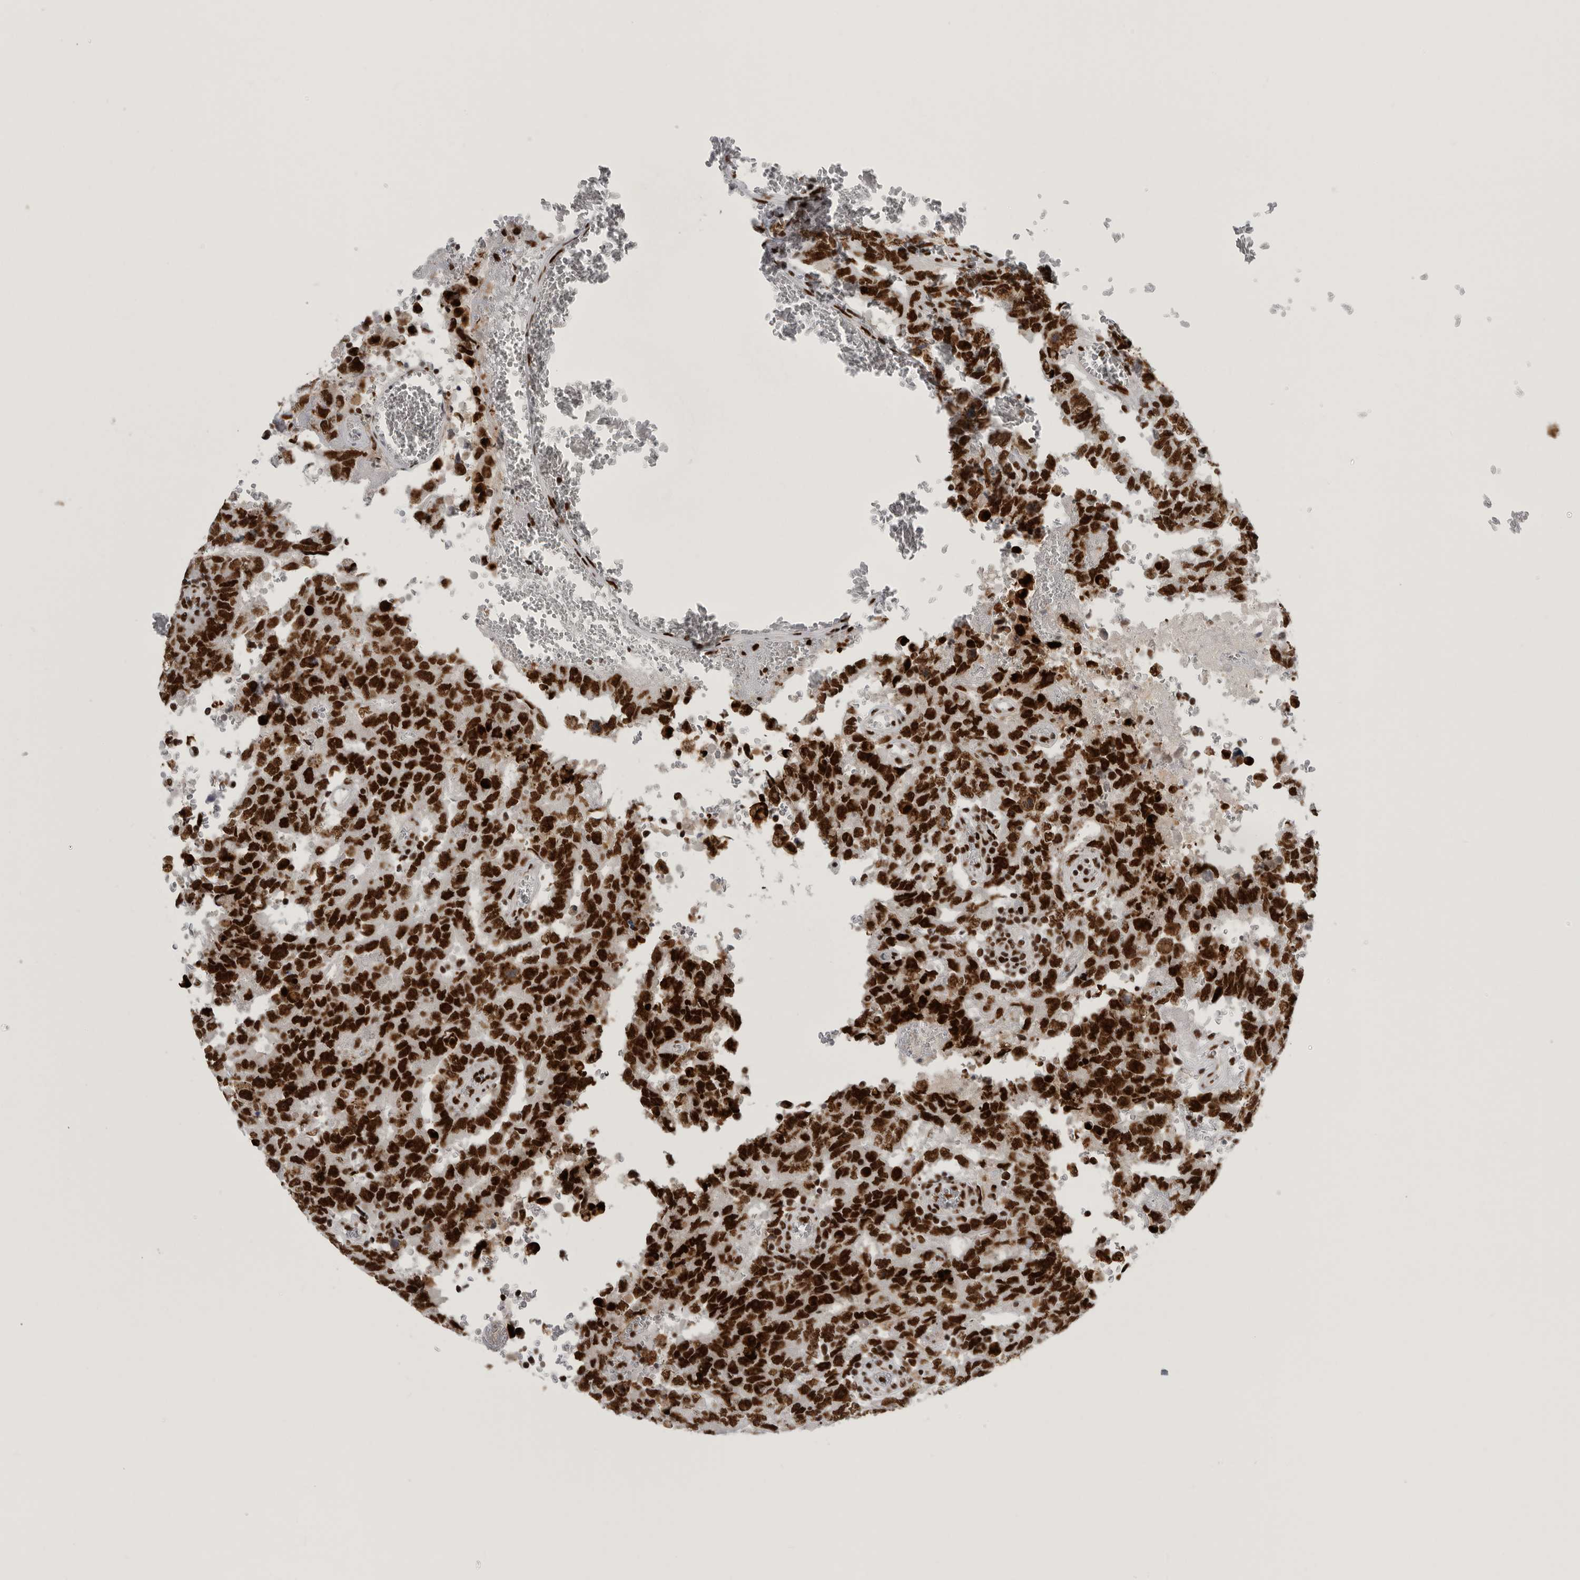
{"staining": {"intensity": "strong", "quantity": ">75%", "location": "nuclear"}, "tissue": "testis cancer", "cell_type": "Tumor cells", "image_type": "cancer", "snomed": [{"axis": "morphology", "description": "Carcinoma, Embryonal, NOS"}, {"axis": "topography", "description": "Testis"}], "caption": "High-magnification brightfield microscopy of embryonal carcinoma (testis) stained with DAB (3,3'-diaminobenzidine) (brown) and counterstained with hematoxylin (blue). tumor cells exhibit strong nuclear expression is present in about>75% of cells.", "gene": "BCLAF1", "patient": {"sex": "male", "age": 26}}